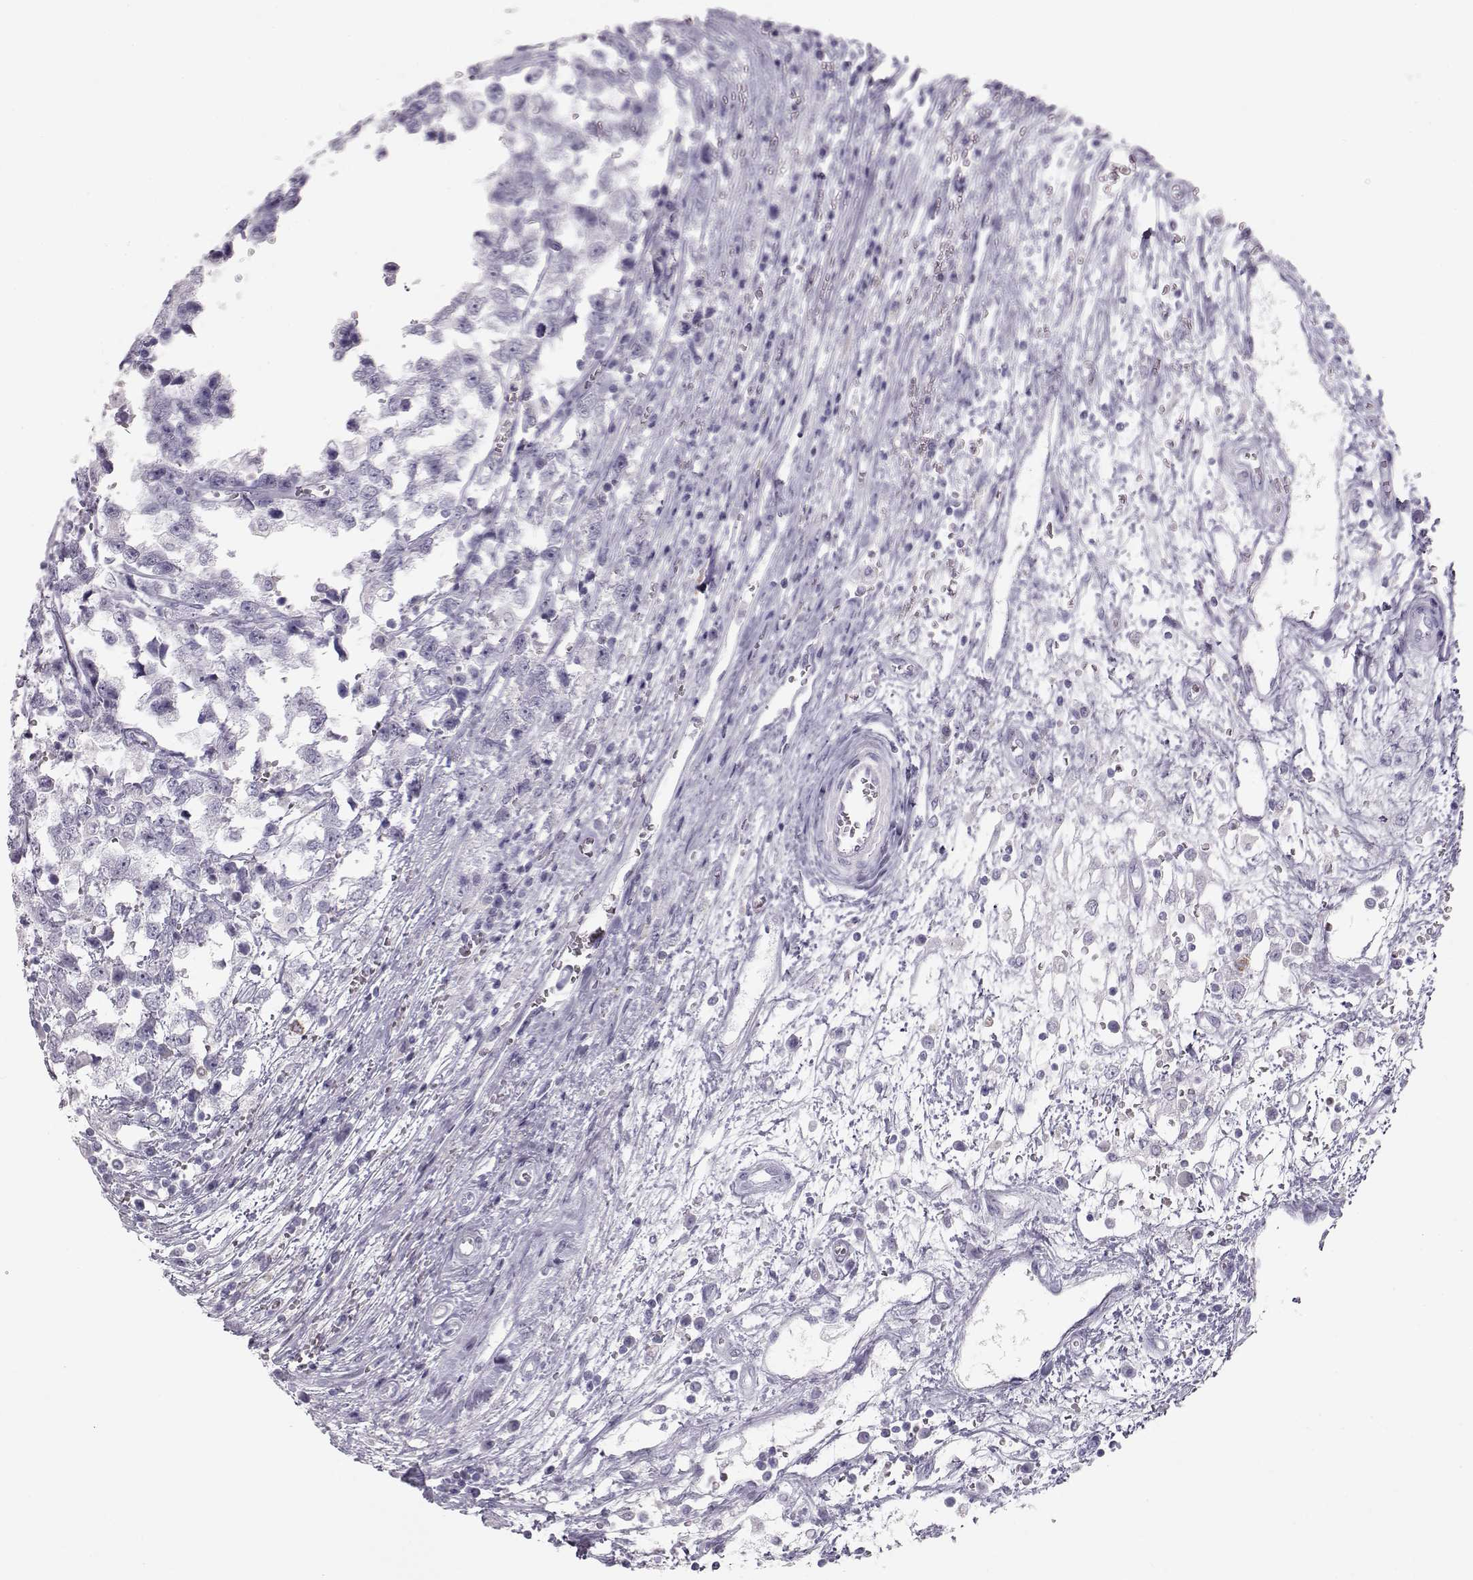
{"staining": {"intensity": "negative", "quantity": "none", "location": "none"}, "tissue": "testis cancer", "cell_type": "Tumor cells", "image_type": "cancer", "snomed": [{"axis": "morphology", "description": "Normal tissue, NOS"}, {"axis": "morphology", "description": "Seminoma, NOS"}, {"axis": "topography", "description": "Testis"}, {"axis": "topography", "description": "Epididymis"}], "caption": "There is no significant expression in tumor cells of testis cancer.", "gene": "MIP", "patient": {"sex": "male", "age": 34}}